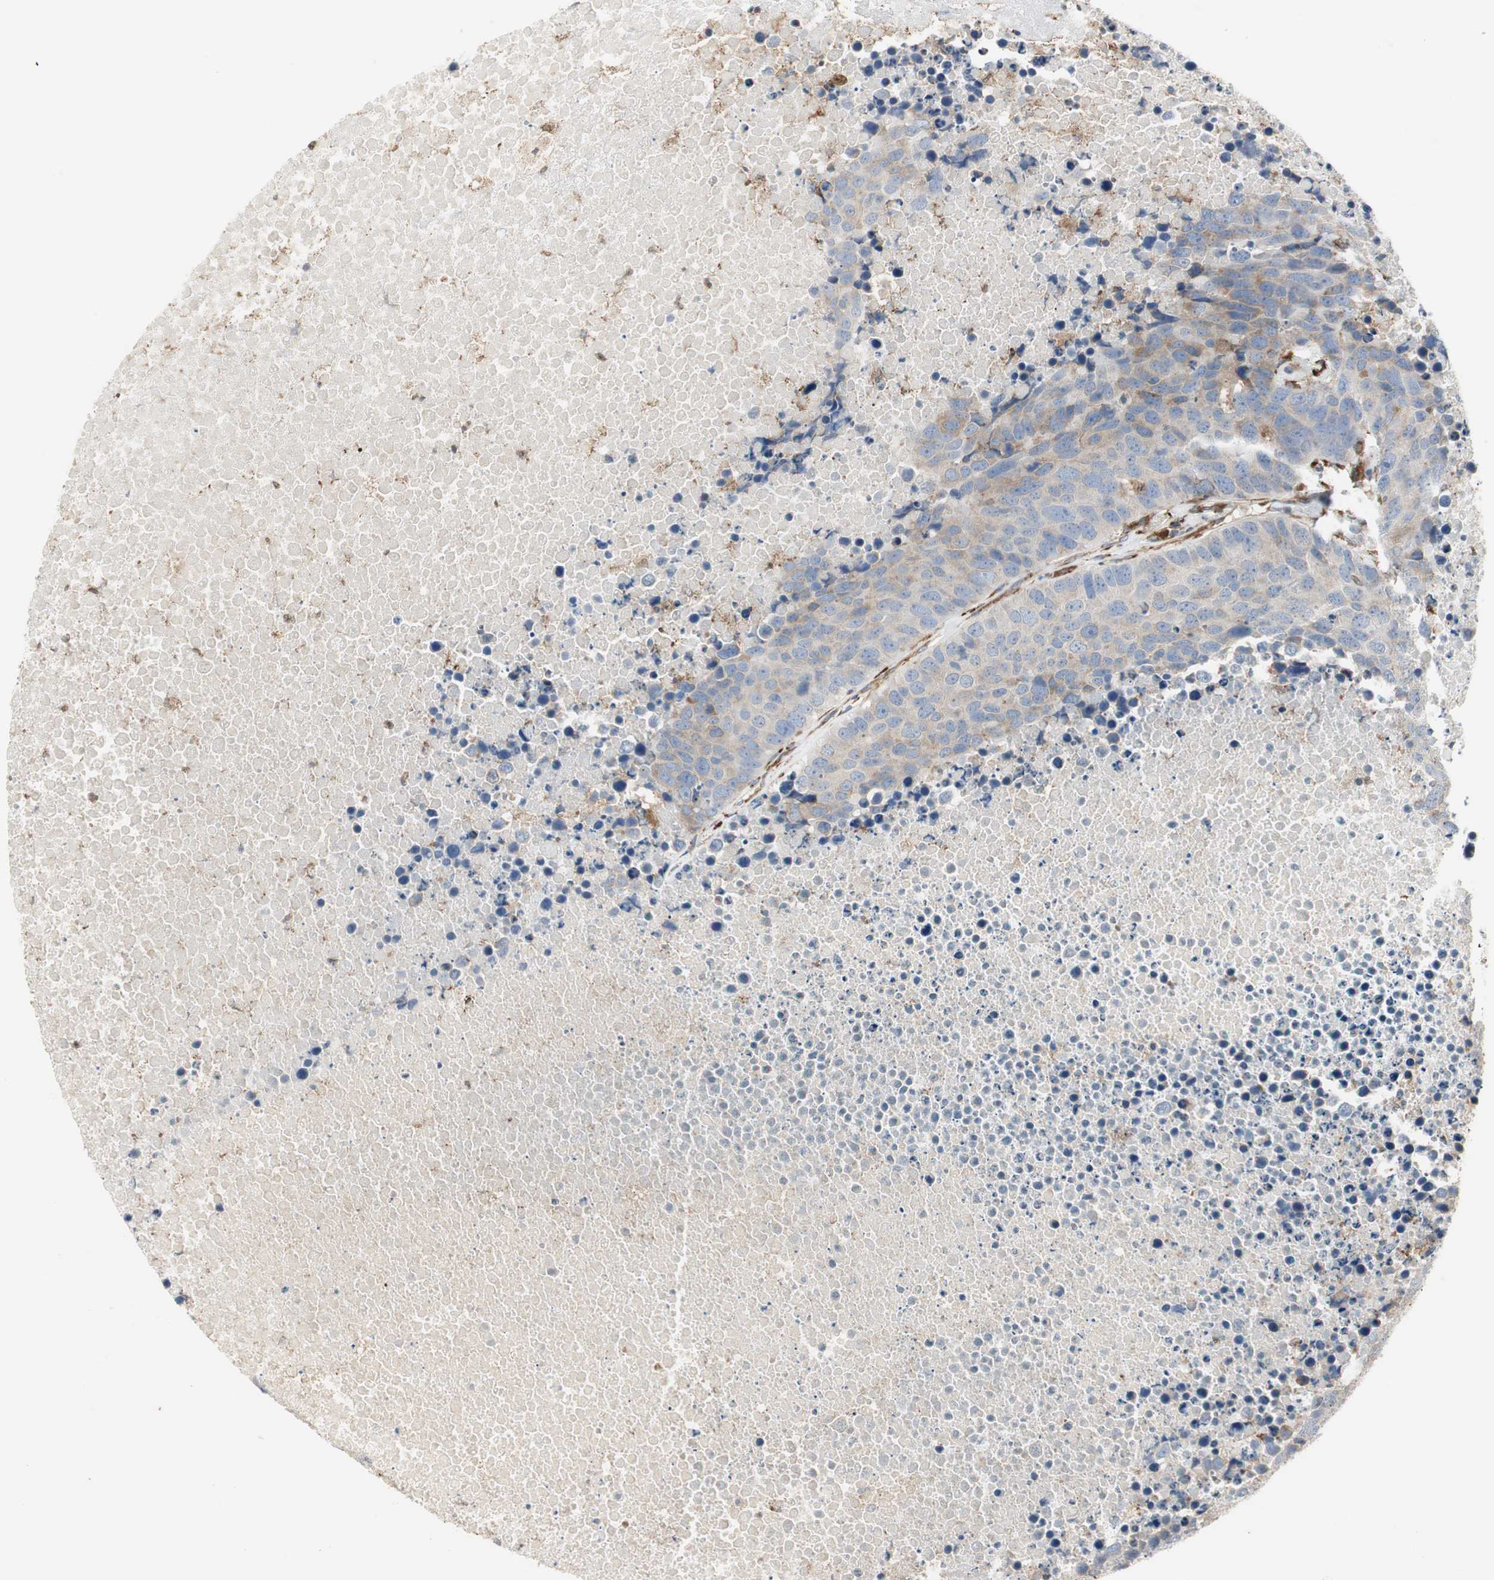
{"staining": {"intensity": "moderate", "quantity": ">75%", "location": "cytoplasmic/membranous"}, "tissue": "carcinoid", "cell_type": "Tumor cells", "image_type": "cancer", "snomed": [{"axis": "morphology", "description": "Carcinoid, malignant, NOS"}, {"axis": "topography", "description": "Lung"}], "caption": "Immunohistochemistry (IHC) of carcinoid (malignant) exhibits medium levels of moderate cytoplasmic/membranous expression in about >75% of tumor cells.", "gene": "H6PD", "patient": {"sex": "male", "age": 60}}